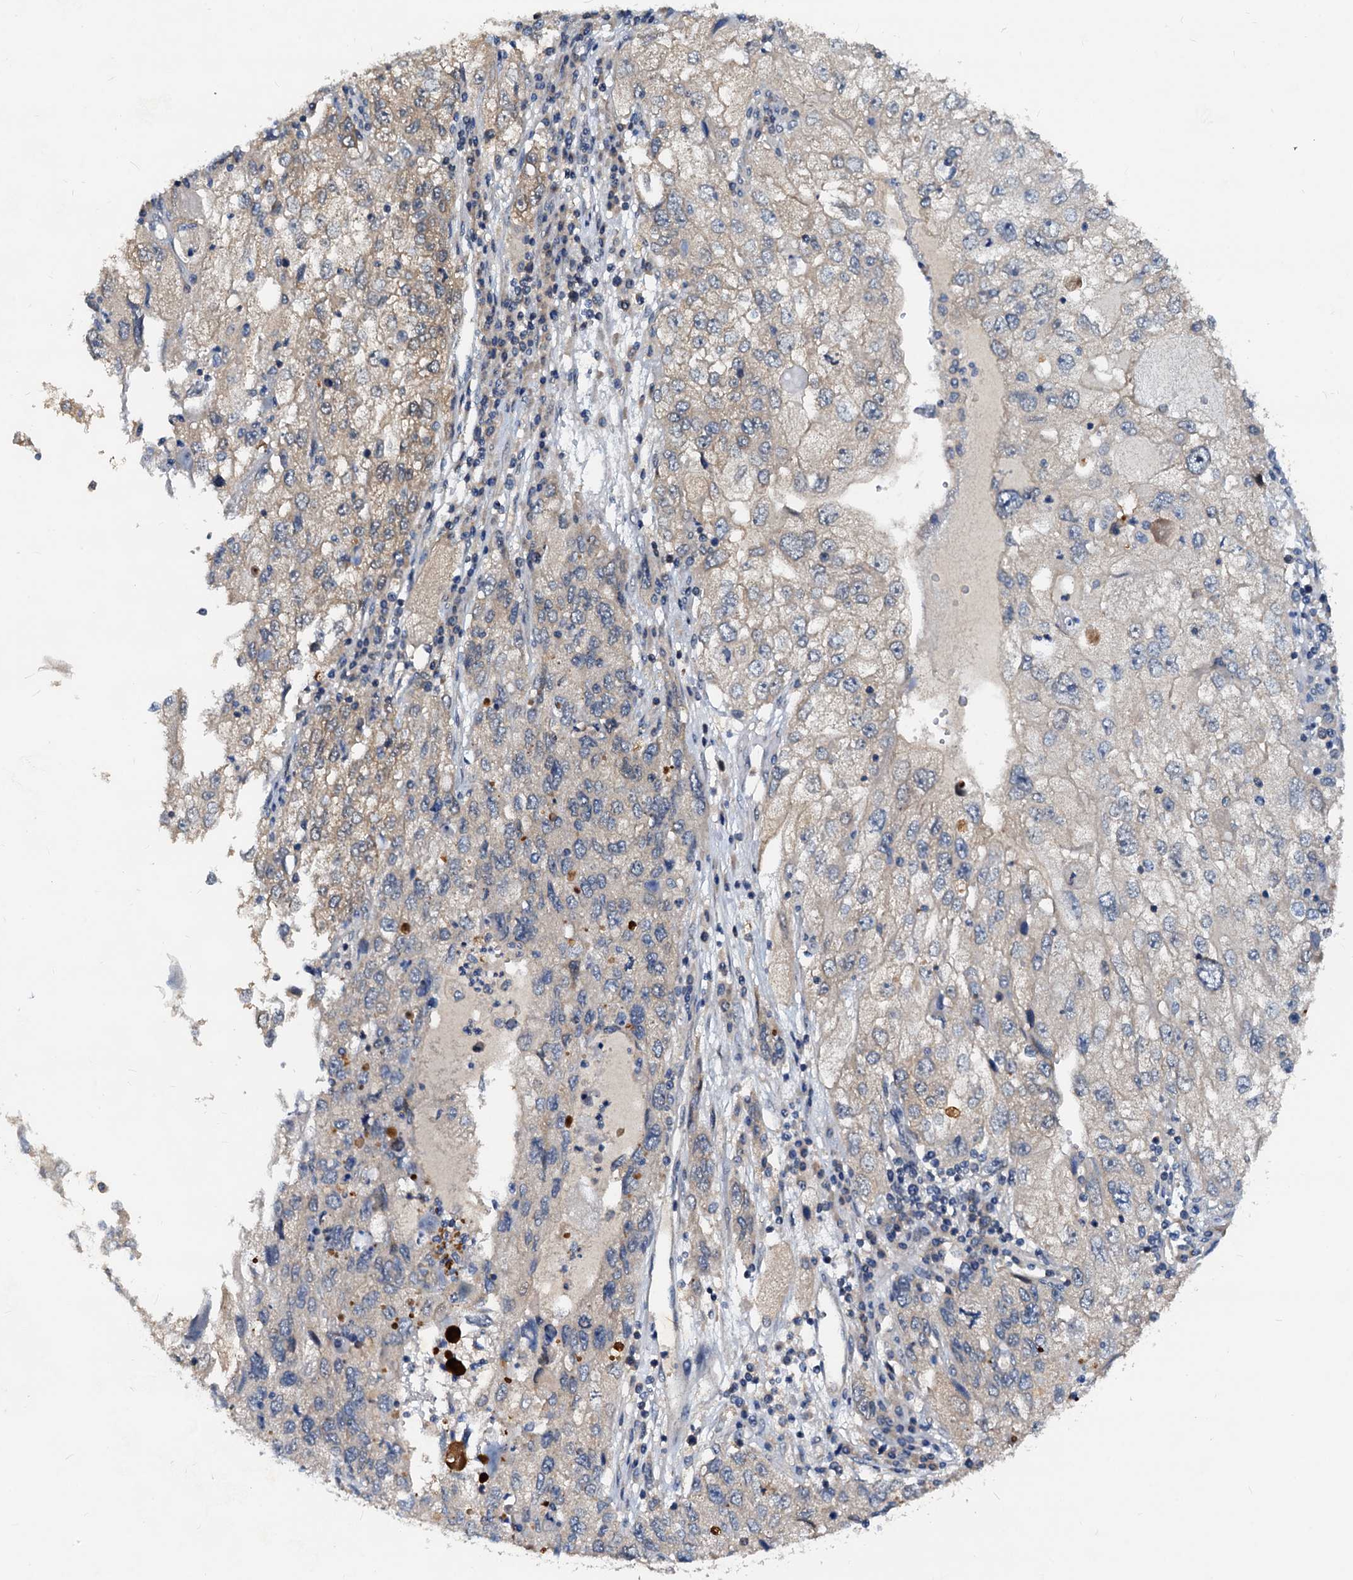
{"staining": {"intensity": "moderate", "quantity": "<25%", "location": "cytoplasmic/membranous"}, "tissue": "endometrial cancer", "cell_type": "Tumor cells", "image_type": "cancer", "snomed": [{"axis": "morphology", "description": "Adenocarcinoma, NOS"}, {"axis": "topography", "description": "Endometrium"}], "caption": "Immunohistochemistry histopathology image of human endometrial adenocarcinoma stained for a protein (brown), which displays low levels of moderate cytoplasmic/membranous positivity in approximately <25% of tumor cells.", "gene": "PTGES3", "patient": {"sex": "female", "age": 49}}